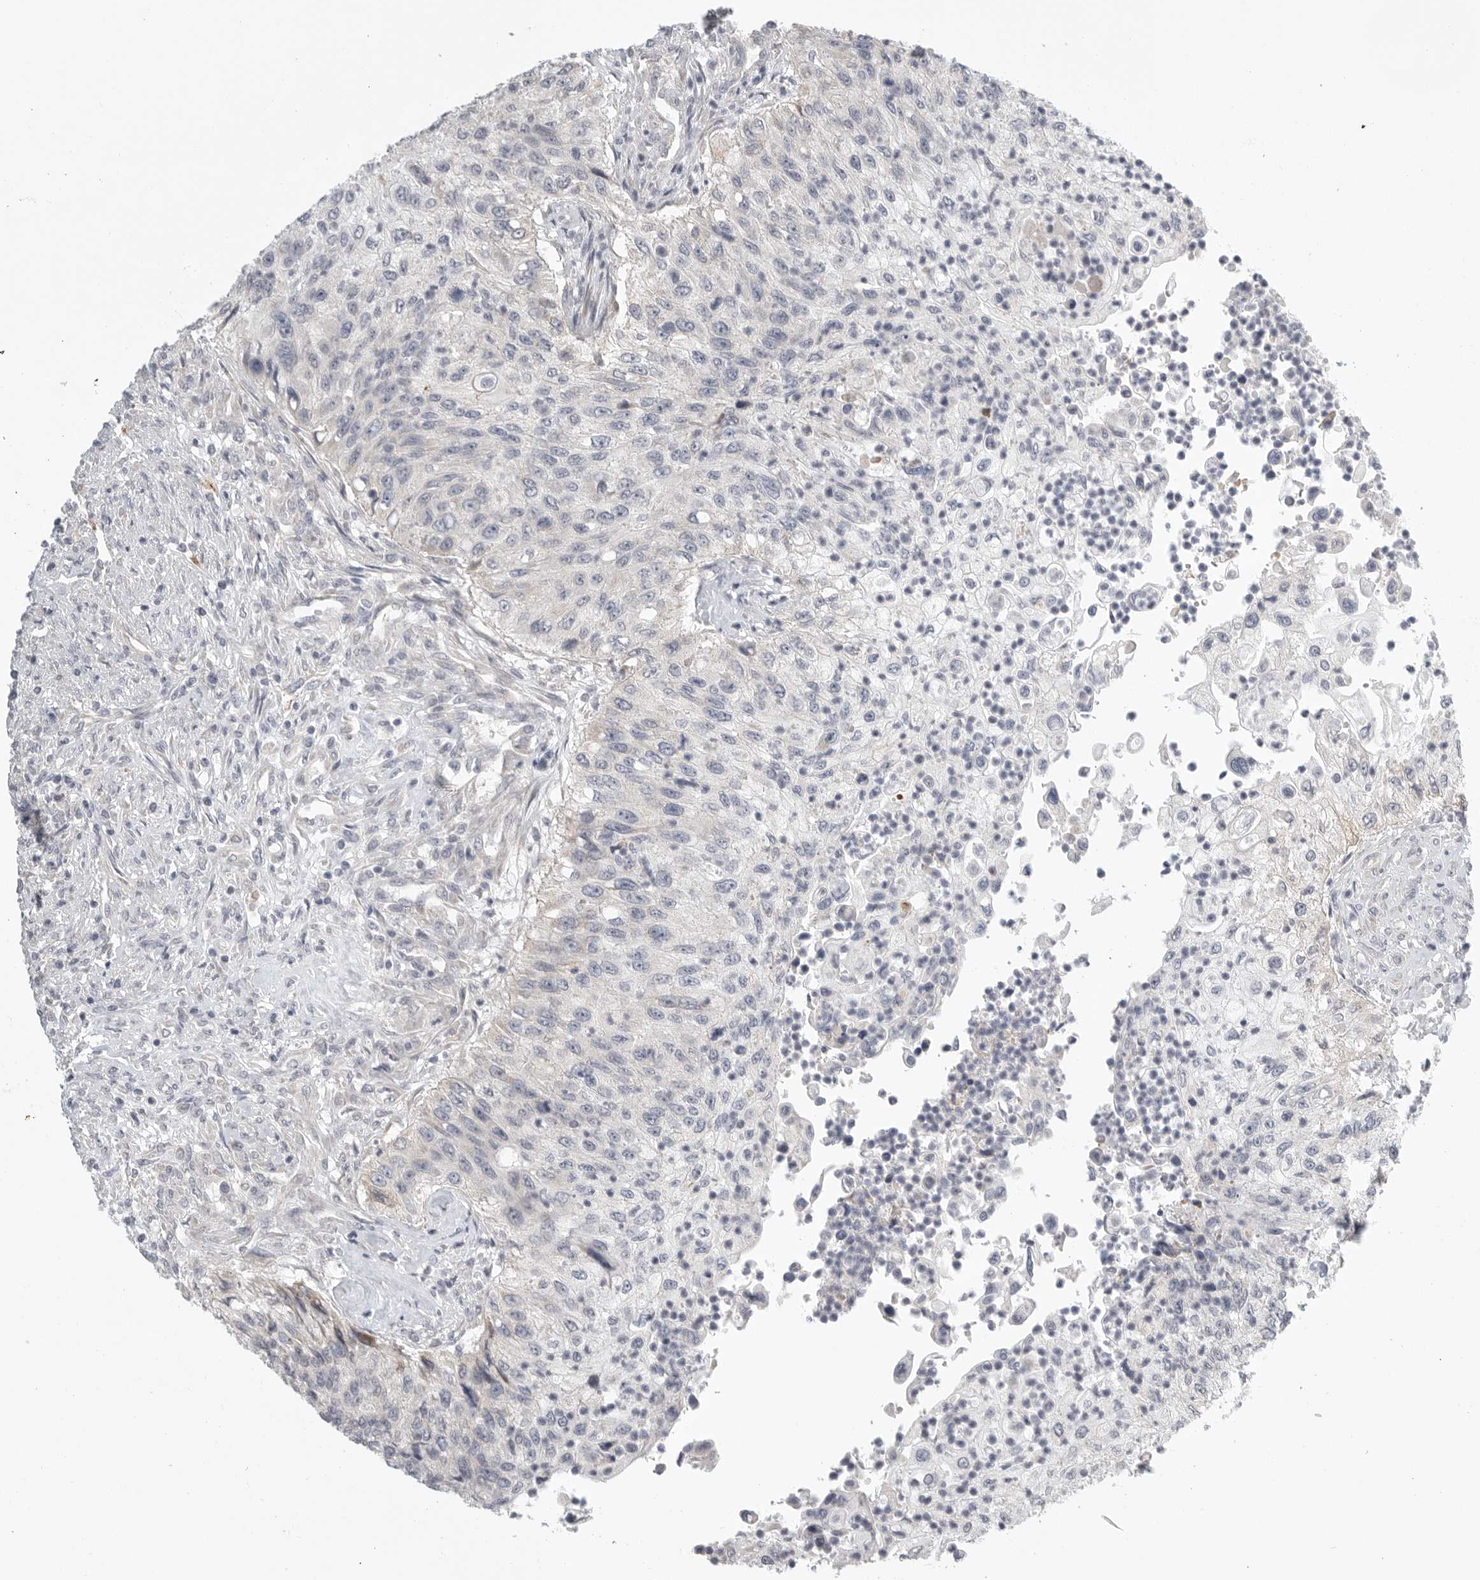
{"staining": {"intensity": "negative", "quantity": "none", "location": "none"}, "tissue": "urothelial cancer", "cell_type": "Tumor cells", "image_type": "cancer", "snomed": [{"axis": "morphology", "description": "Urothelial carcinoma, High grade"}, {"axis": "topography", "description": "Urinary bladder"}], "caption": "IHC of human urothelial cancer demonstrates no expression in tumor cells.", "gene": "STAB2", "patient": {"sex": "female", "age": 60}}